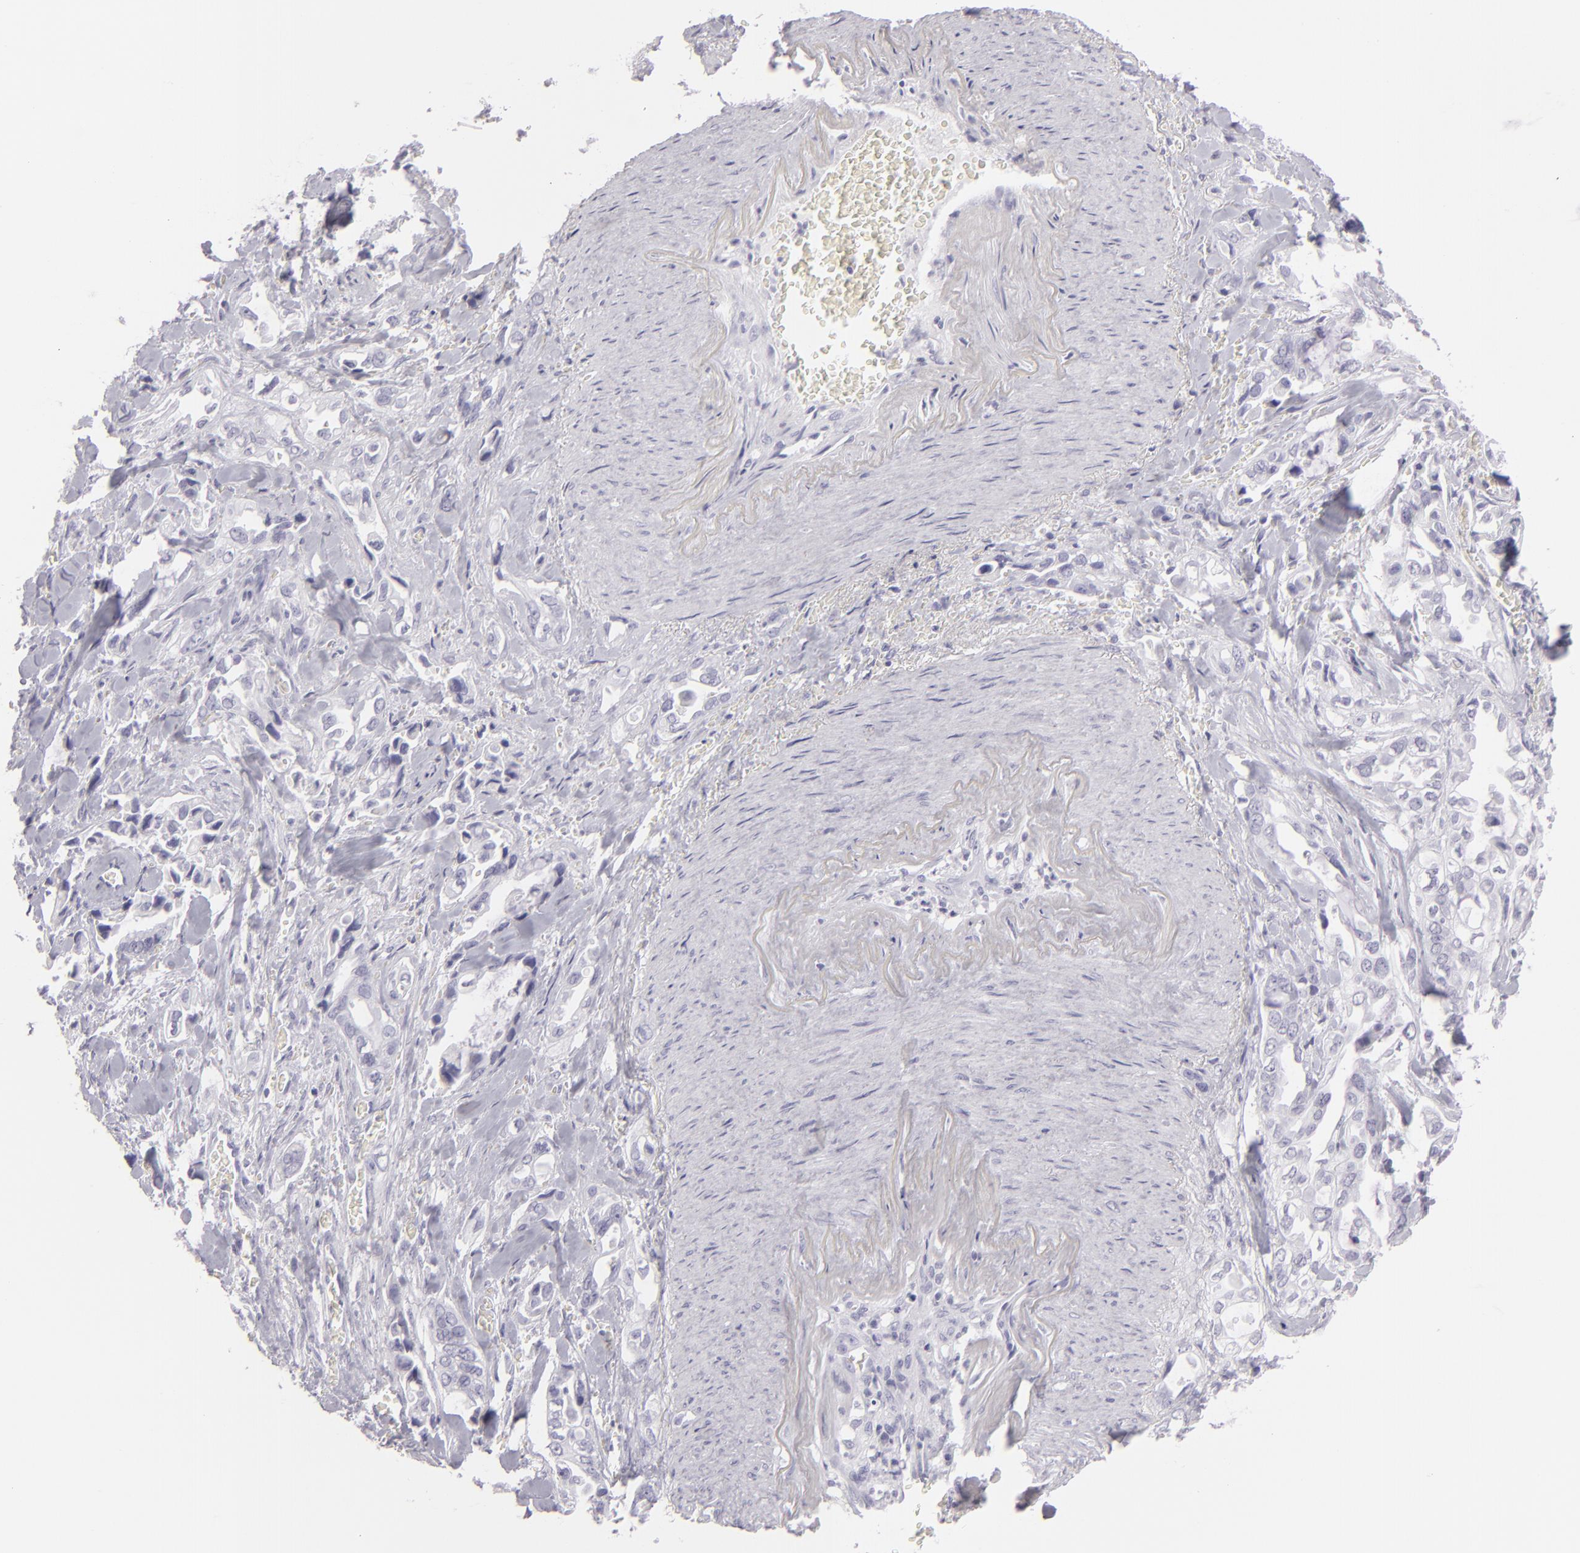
{"staining": {"intensity": "negative", "quantity": "none", "location": "none"}, "tissue": "pancreatic cancer", "cell_type": "Tumor cells", "image_type": "cancer", "snomed": [{"axis": "morphology", "description": "Adenocarcinoma, NOS"}, {"axis": "topography", "description": "Pancreas"}], "caption": "Protein analysis of pancreatic adenocarcinoma demonstrates no significant positivity in tumor cells.", "gene": "FLG", "patient": {"sex": "male", "age": 69}}